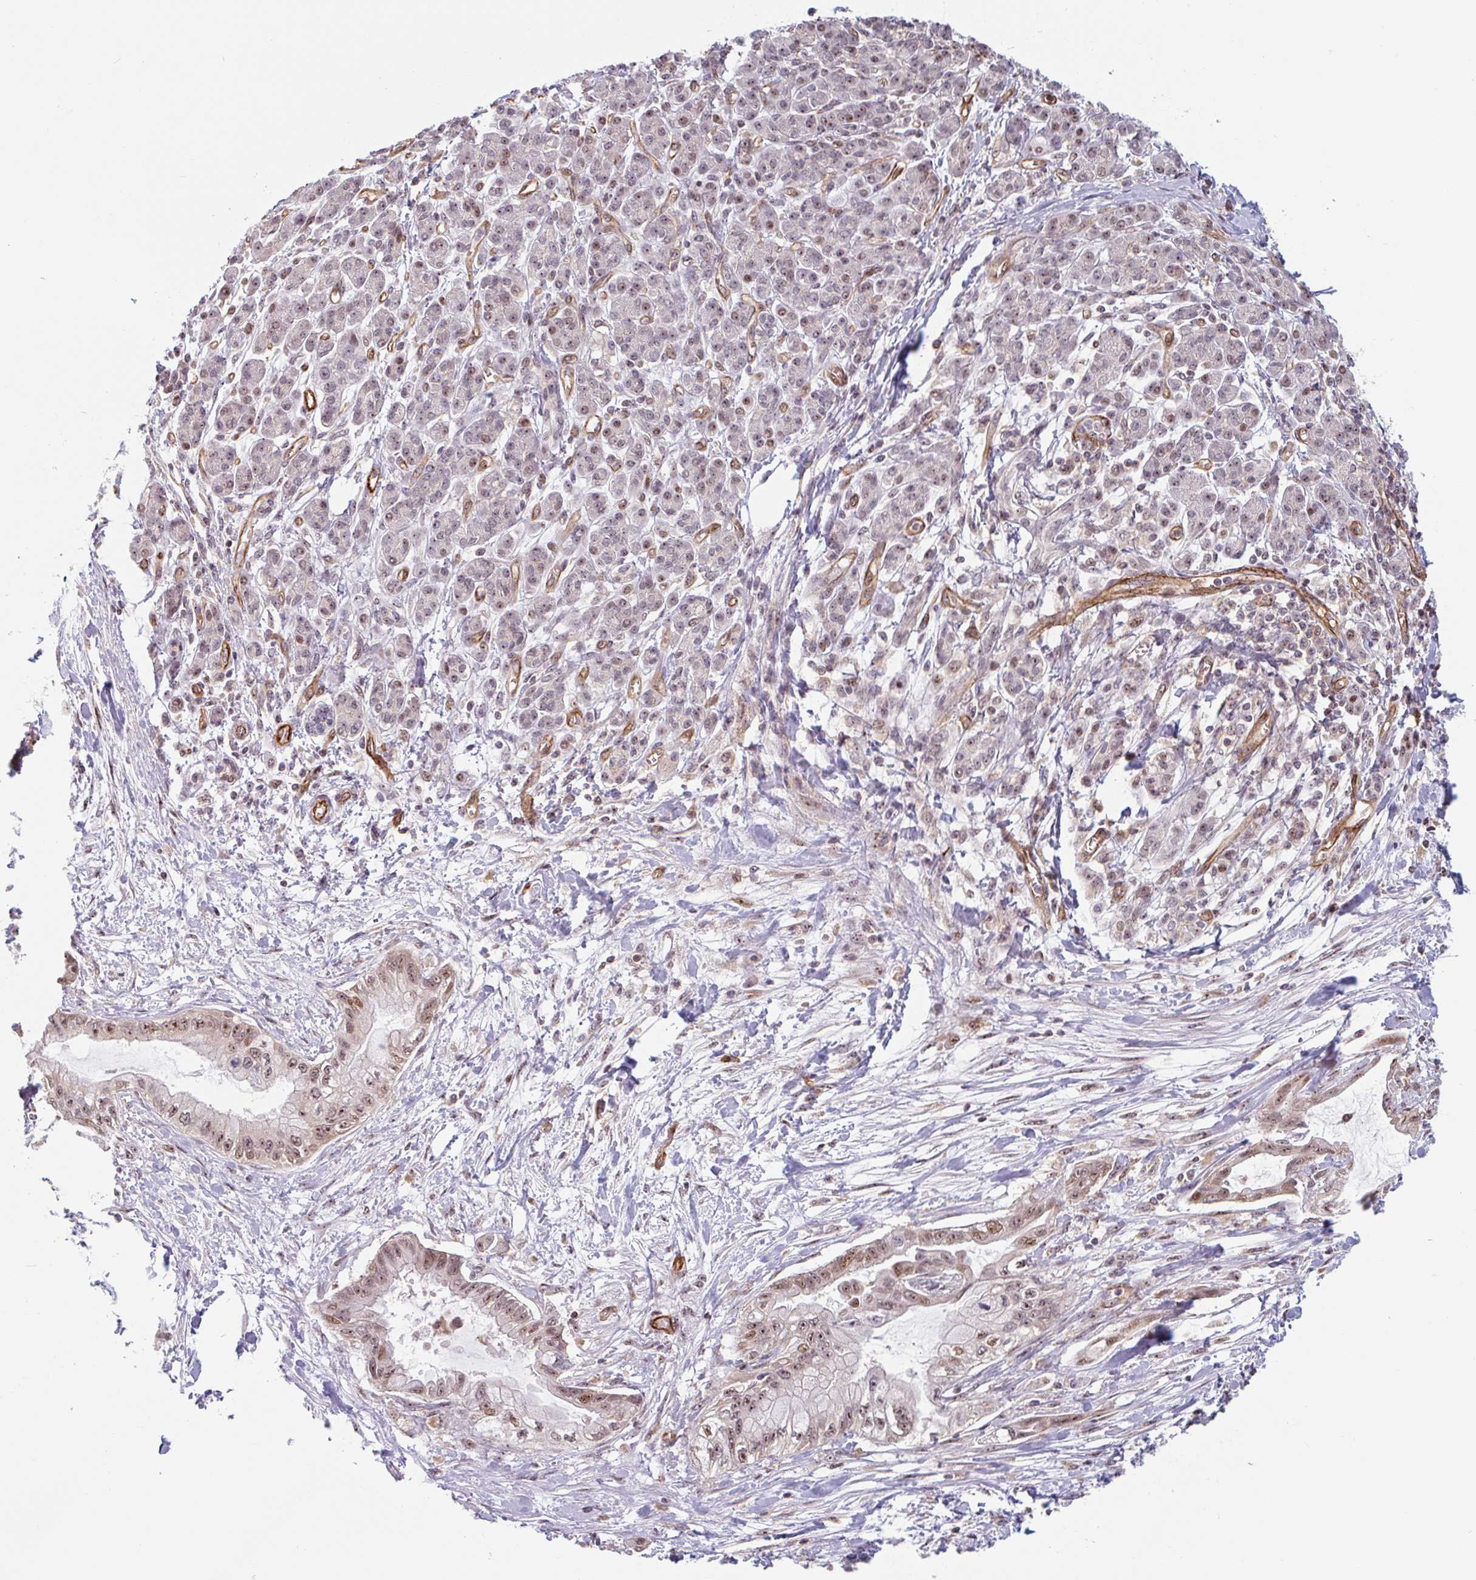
{"staining": {"intensity": "moderate", "quantity": ">75%", "location": "nuclear"}, "tissue": "pancreatic cancer", "cell_type": "Tumor cells", "image_type": "cancer", "snomed": [{"axis": "morphology", "description": "Adenocarcinoma, NOS"}, {"axis": "topography", "description": "Pancreas"}], "caption": "DAB immunohistochemical staining of adenocarcinoma (pancreatic) reveals moderate nuclear protein positivity in approximately >75% of tumor cells.", "gene": "ZNF689", "patient": {"sex": "male", "age": 48}}